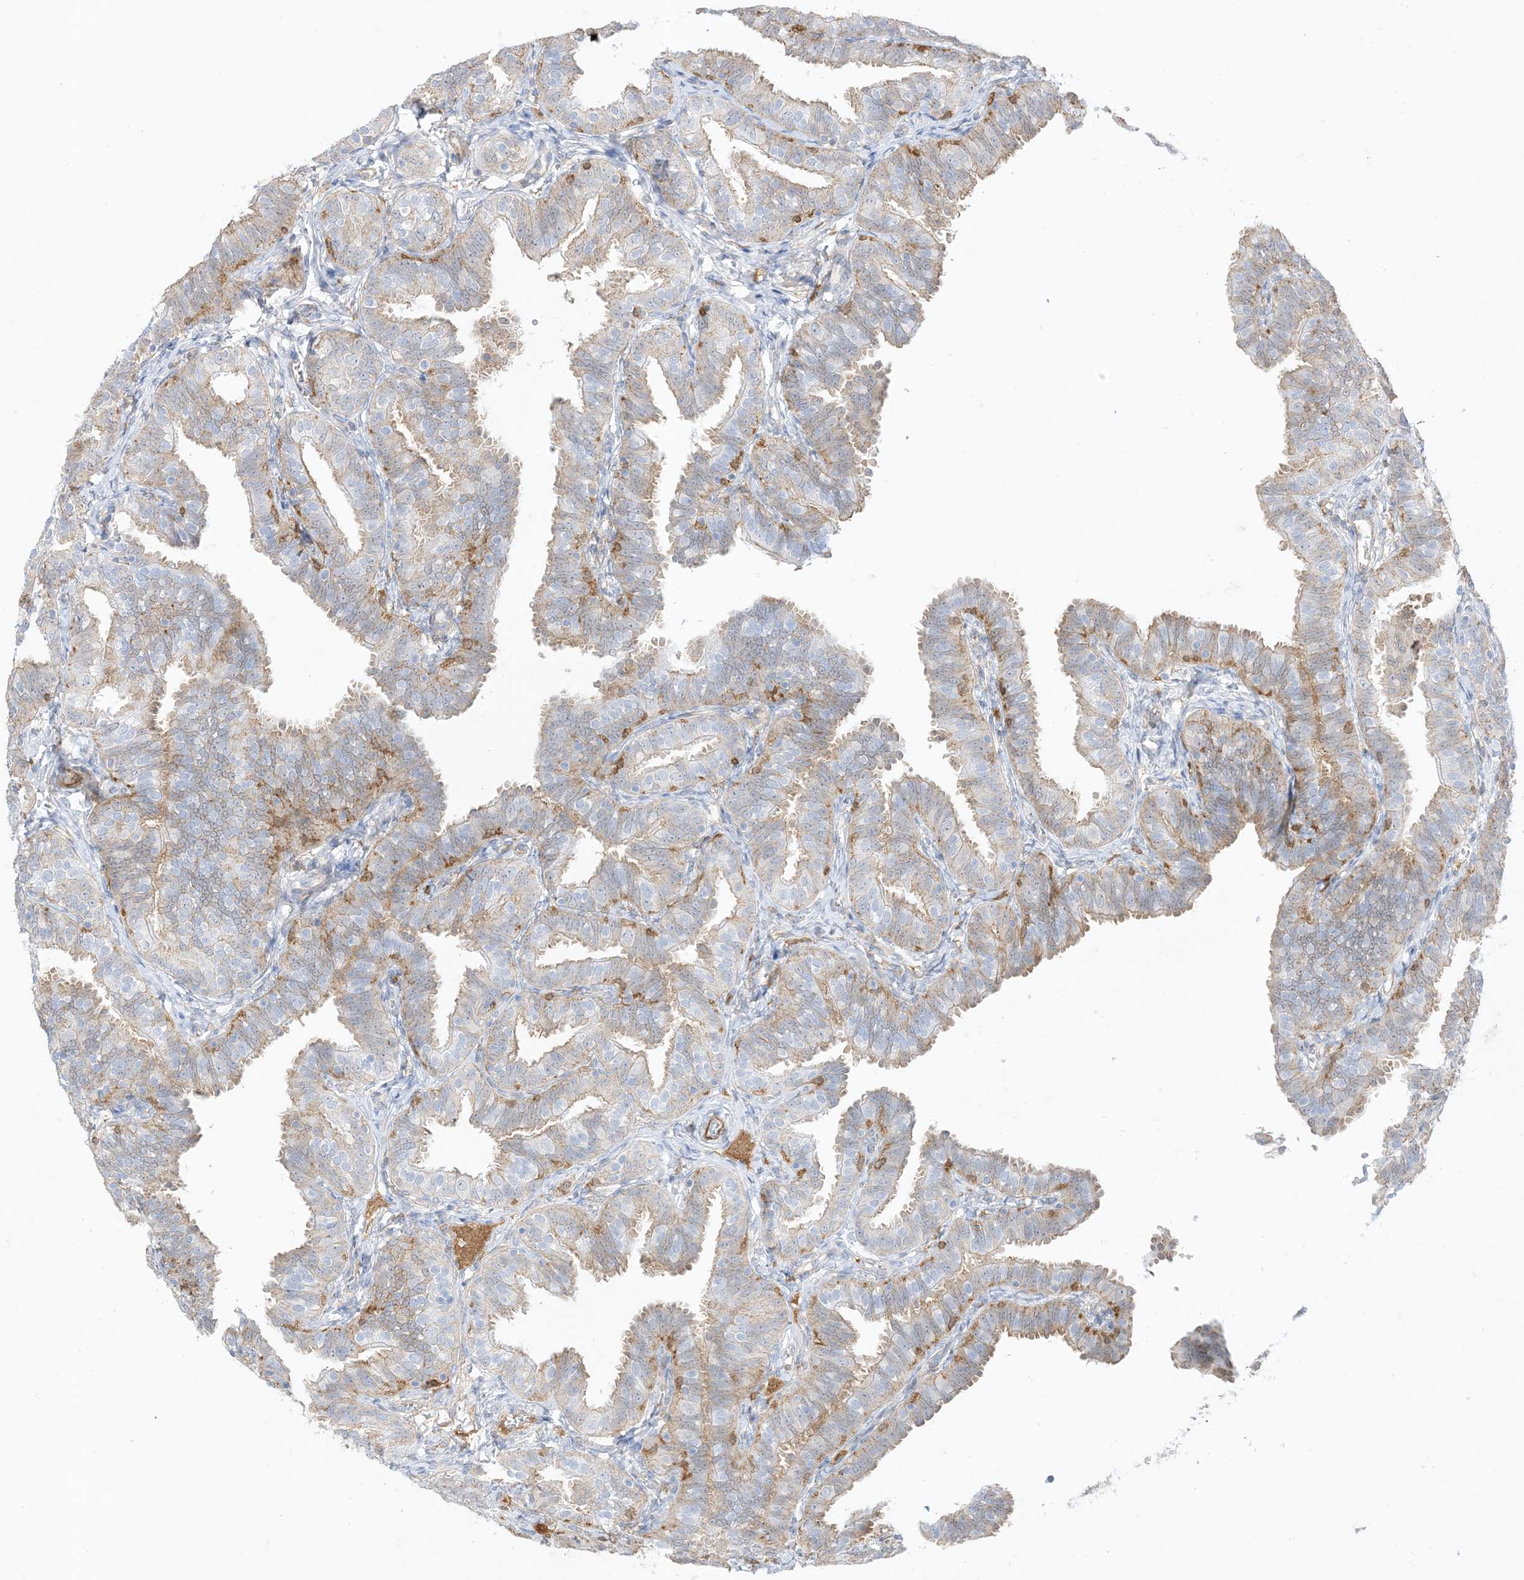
{"staining": {"intensity": "moderate", "quantity": "<25%", "location": "cytoplasmic/membranous"}, "tissue": "fallopian tube", "cell_type": "Glandular cells", "image_type": "normal", "snomed": [{"axis": "morphology", "description": "Normal tissue, NOS"}, {"axis": "topography", "description": "Fallopian tube"}], "caption": "Protein staining of unremarkable fallopian tube reveals moderate cytoplasmic/membranous expression in about <25% of glandular cells.", "gene": "GSN", "patient": {"sex": "female", "age": 35}}